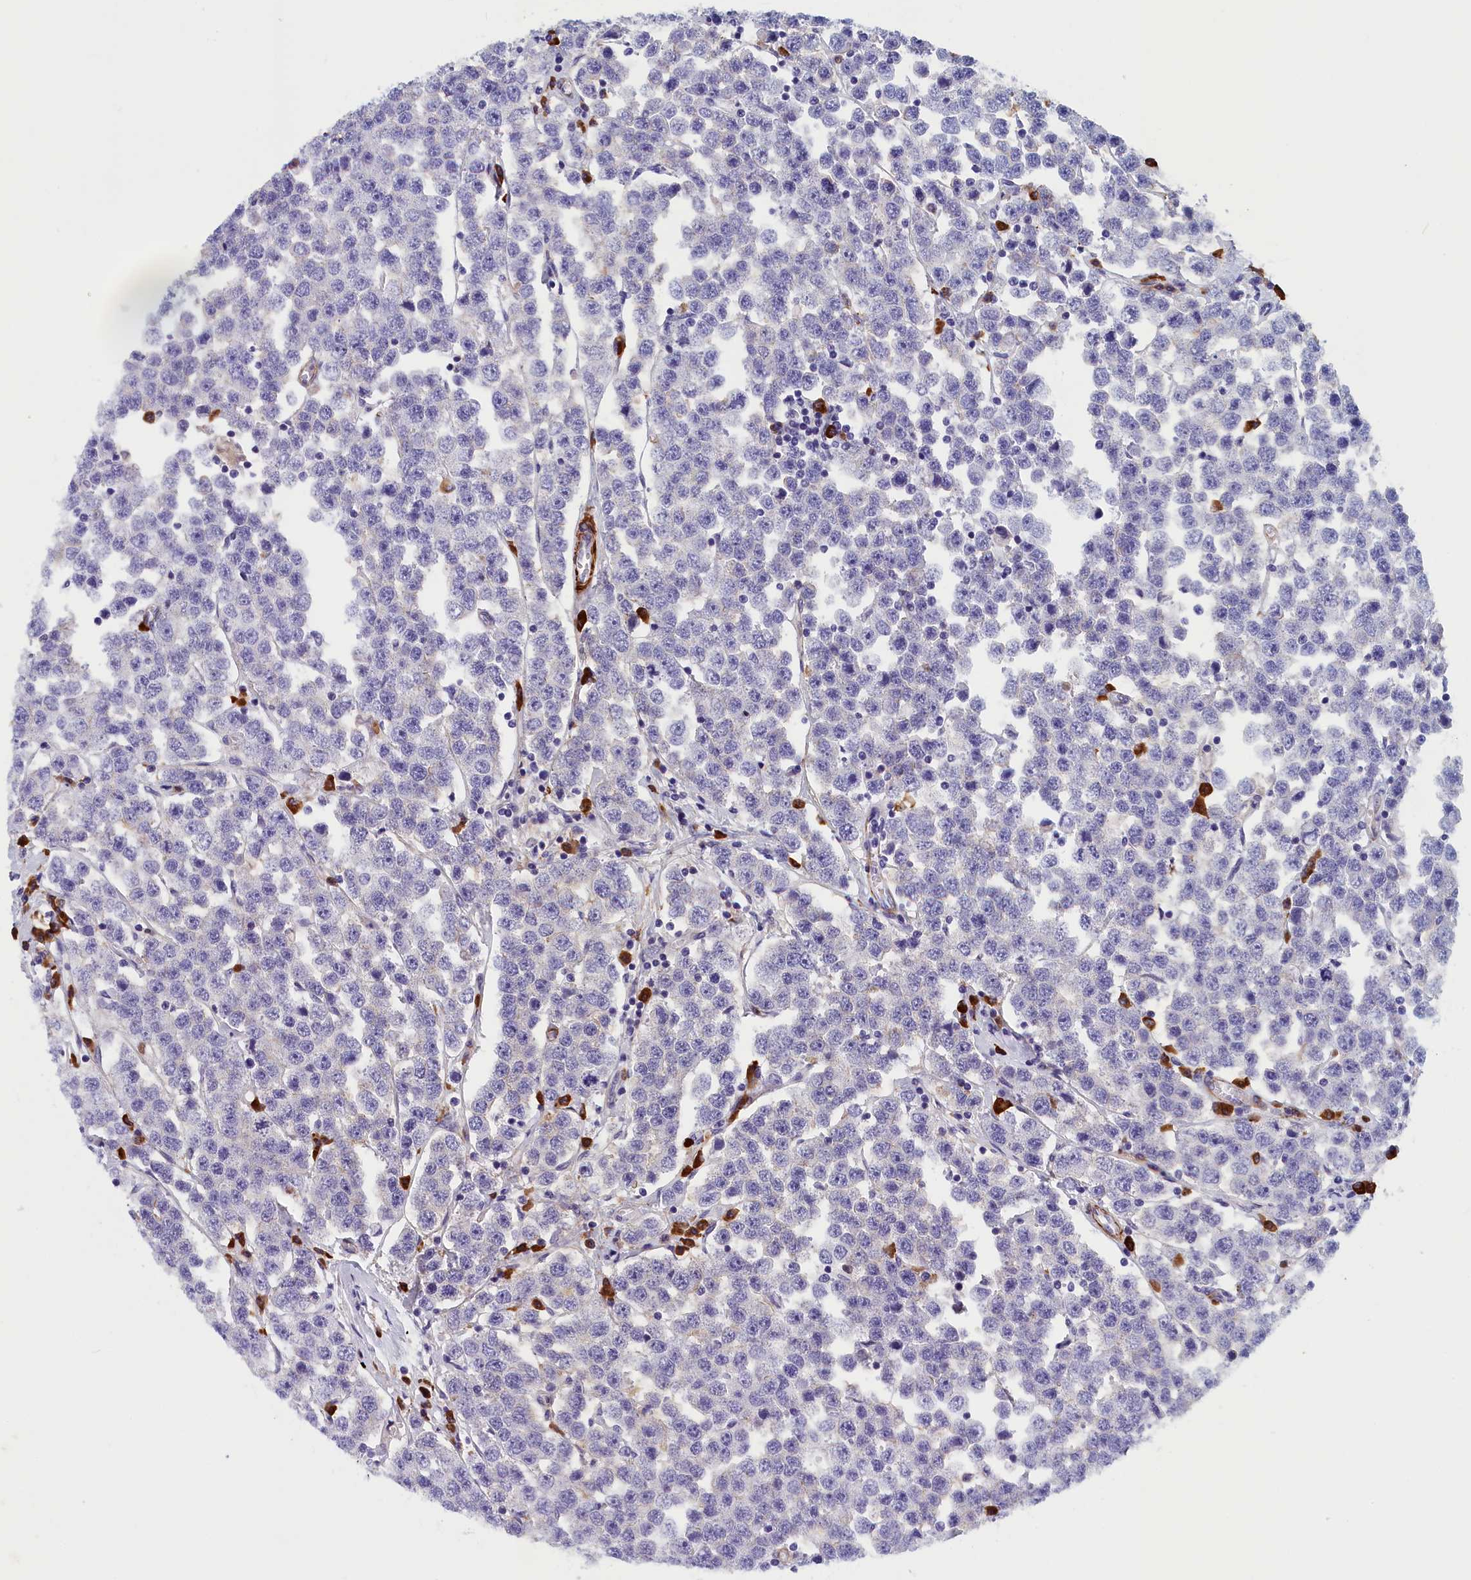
{"staining": {"intensity": "negative", "quantity": "none", "location": "none"}, "tissue": "testis cancer", "cell_type": "Tumor cells", "image_type": "cancer", "snomed": [{"axis": "morphology", "description": "Seminoma, NOS"}, {"axis": "topography", "description": "Testis"}], "caption": "Testis seminoma was stained to show a protein in brown. There is no significant expression in tumor cells. (DAB immunohistochemistry (IHC) with hematoxylin counter stain).", "gene": "BCL2L13", "patient": {"sex": "male", "age": 28}}